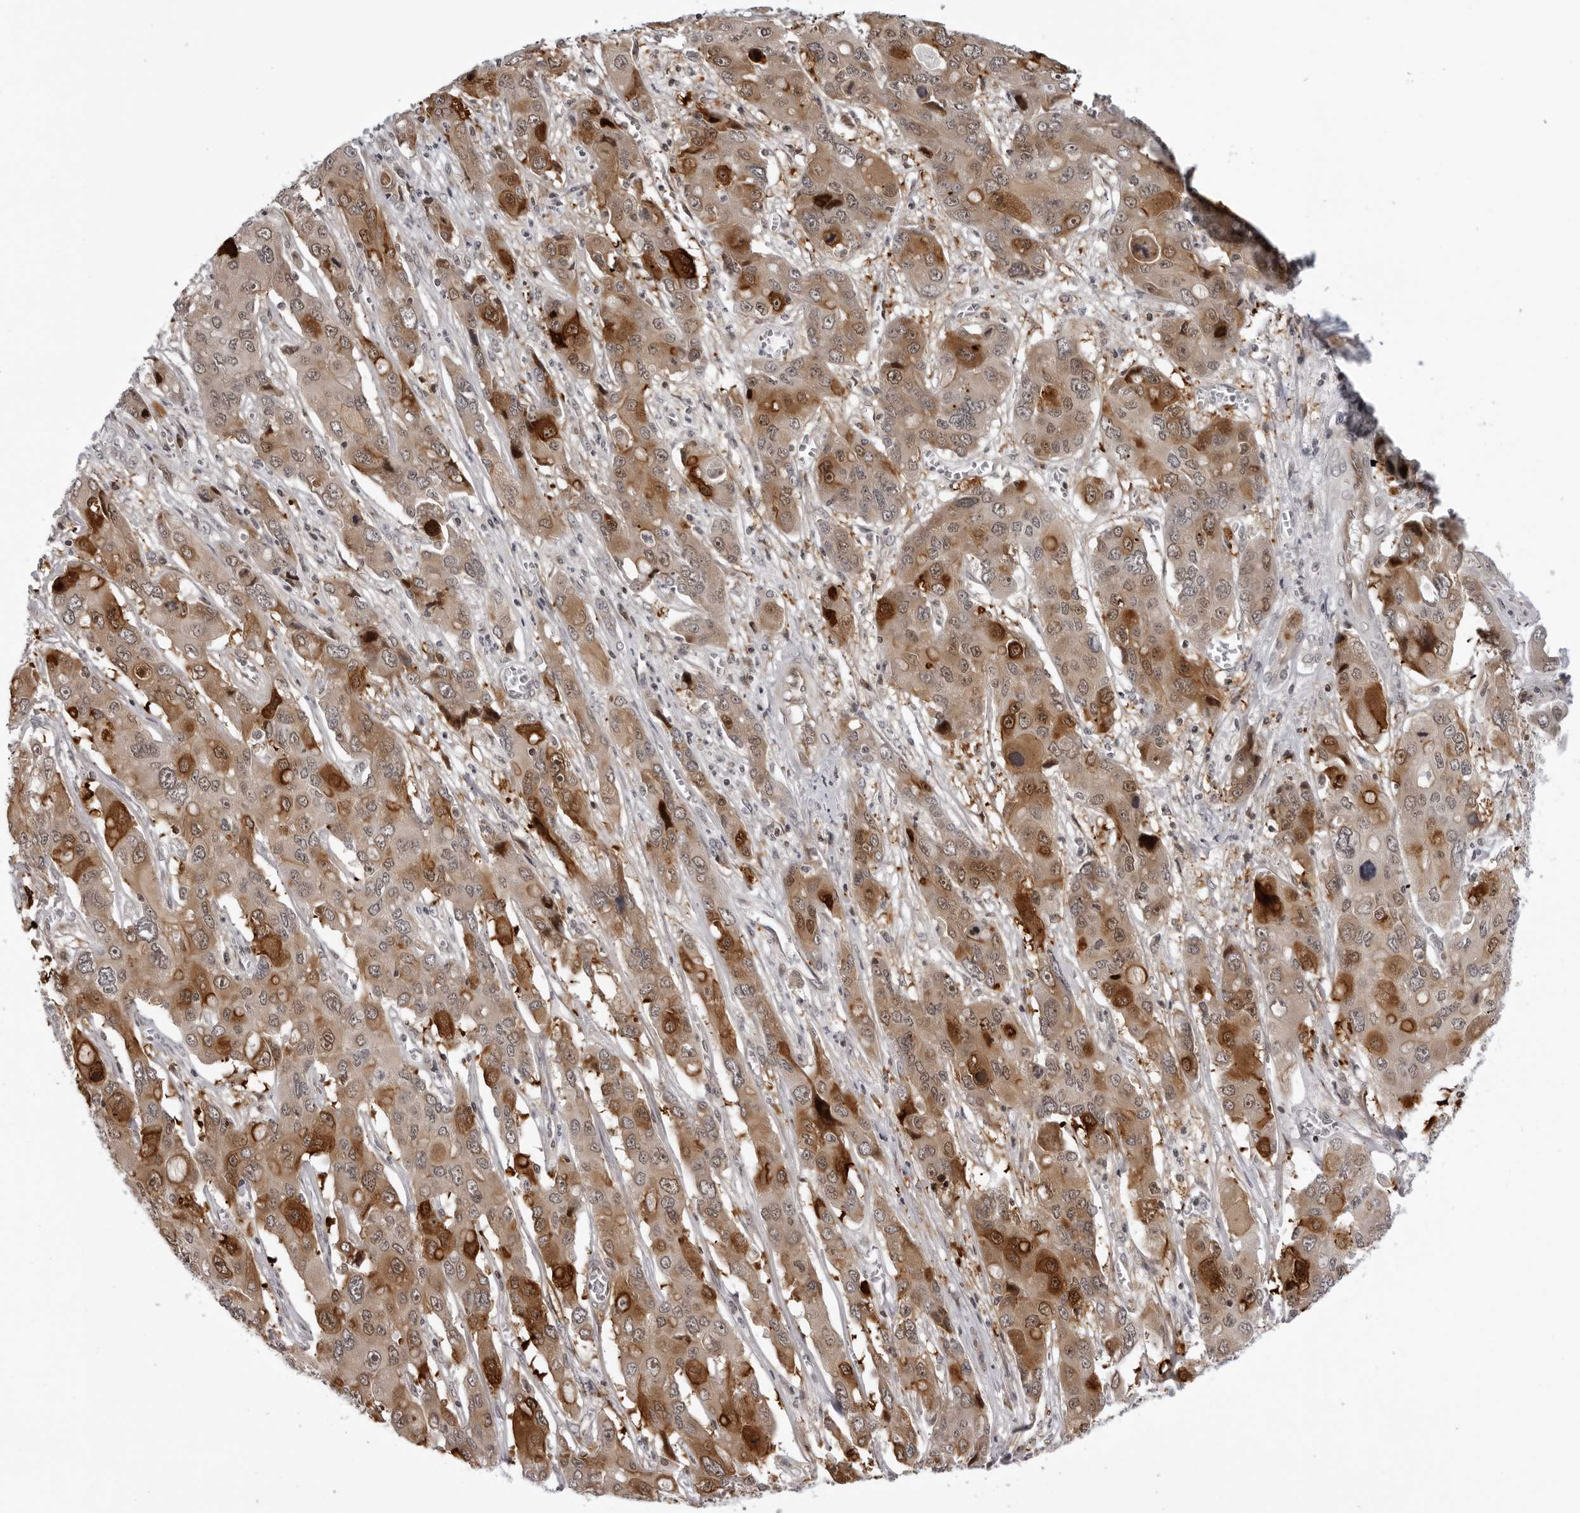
{"staining": {"intensity": "strong", "quantity": ">75%", "location": "cytoplasmic/membranous"}, "tissue": "liver cancer", "cell_type": "Tumor cells", "image_type": "cancer", "snomed": [{"axis": "morphology", "description": "Cholangiocarcinoma"}, {"axis": "topography", "description": "Liver"}], "caption": "Immunohistochemistry (IHC) histopathology image of human liver cancer (cholangiocarcinoma) stained for a protein (brown), which exhibits high levels of strong cytoplasmic/membranous staining in about >75% of tumor cells.", "gene": "GCSAML", "patient": {"sex": "male", "age": 67}}